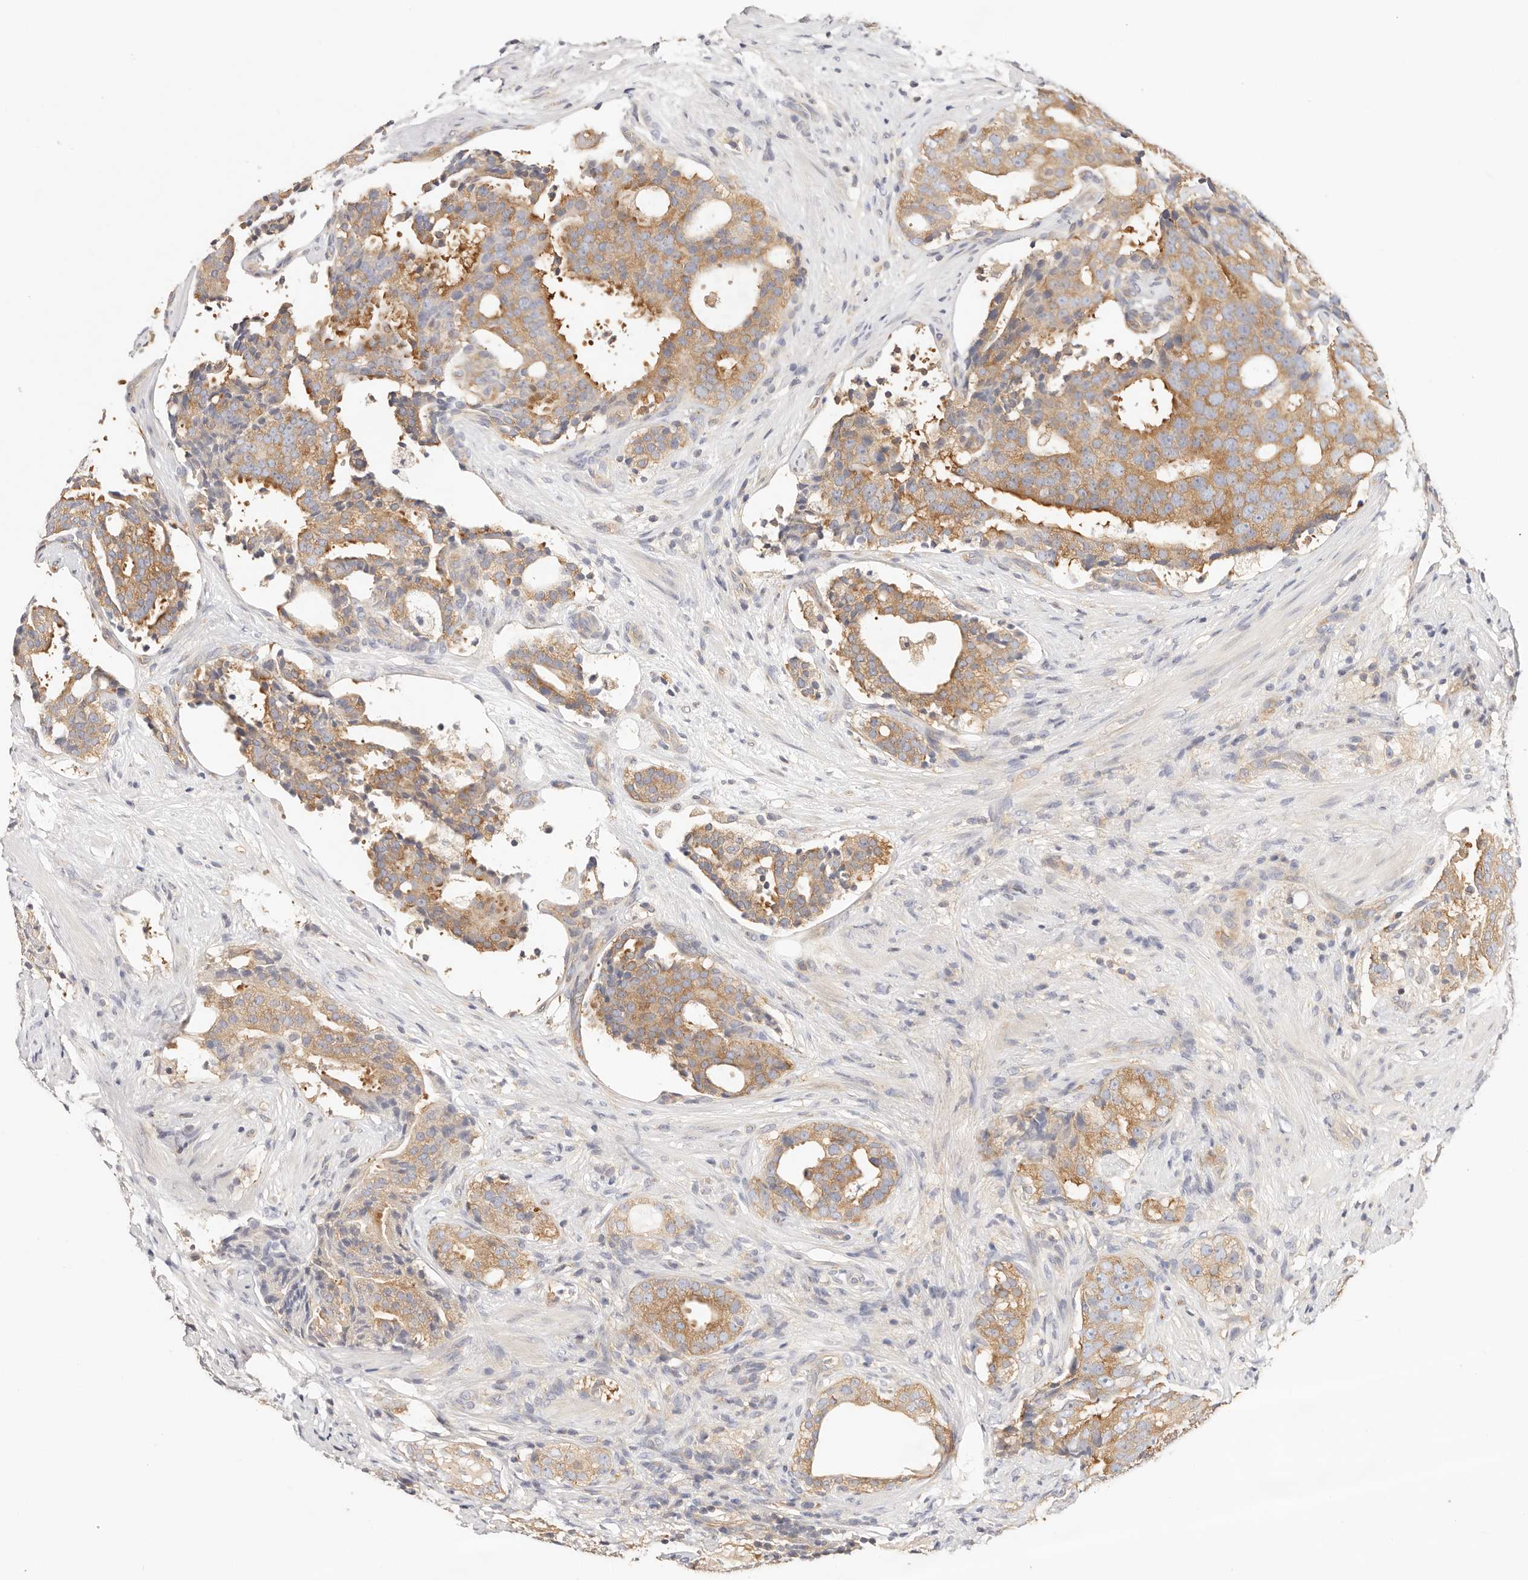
{"staining": {"intensity": "moderate", "quantity": ">75%", "location": "cytoplasmic/membranous"}, "tissue": "prostate cancer", "cell_type": "Tumor cells", "image_type": "cancer", "snomed": [{"axis": "morphology", "description": "Adenocarcinoma, High grade"}, {"axis": "topography", "description": "Prostate"}], "caption": "This micrograph demonstrates immunohistochemistry staining of human prostate cancer, with medium moderate cytoplasmic/membranous staining in approximately >75% of tumor cells.", "gene": "KCMF1", "patient": {"sex": "male", "age": 56}}